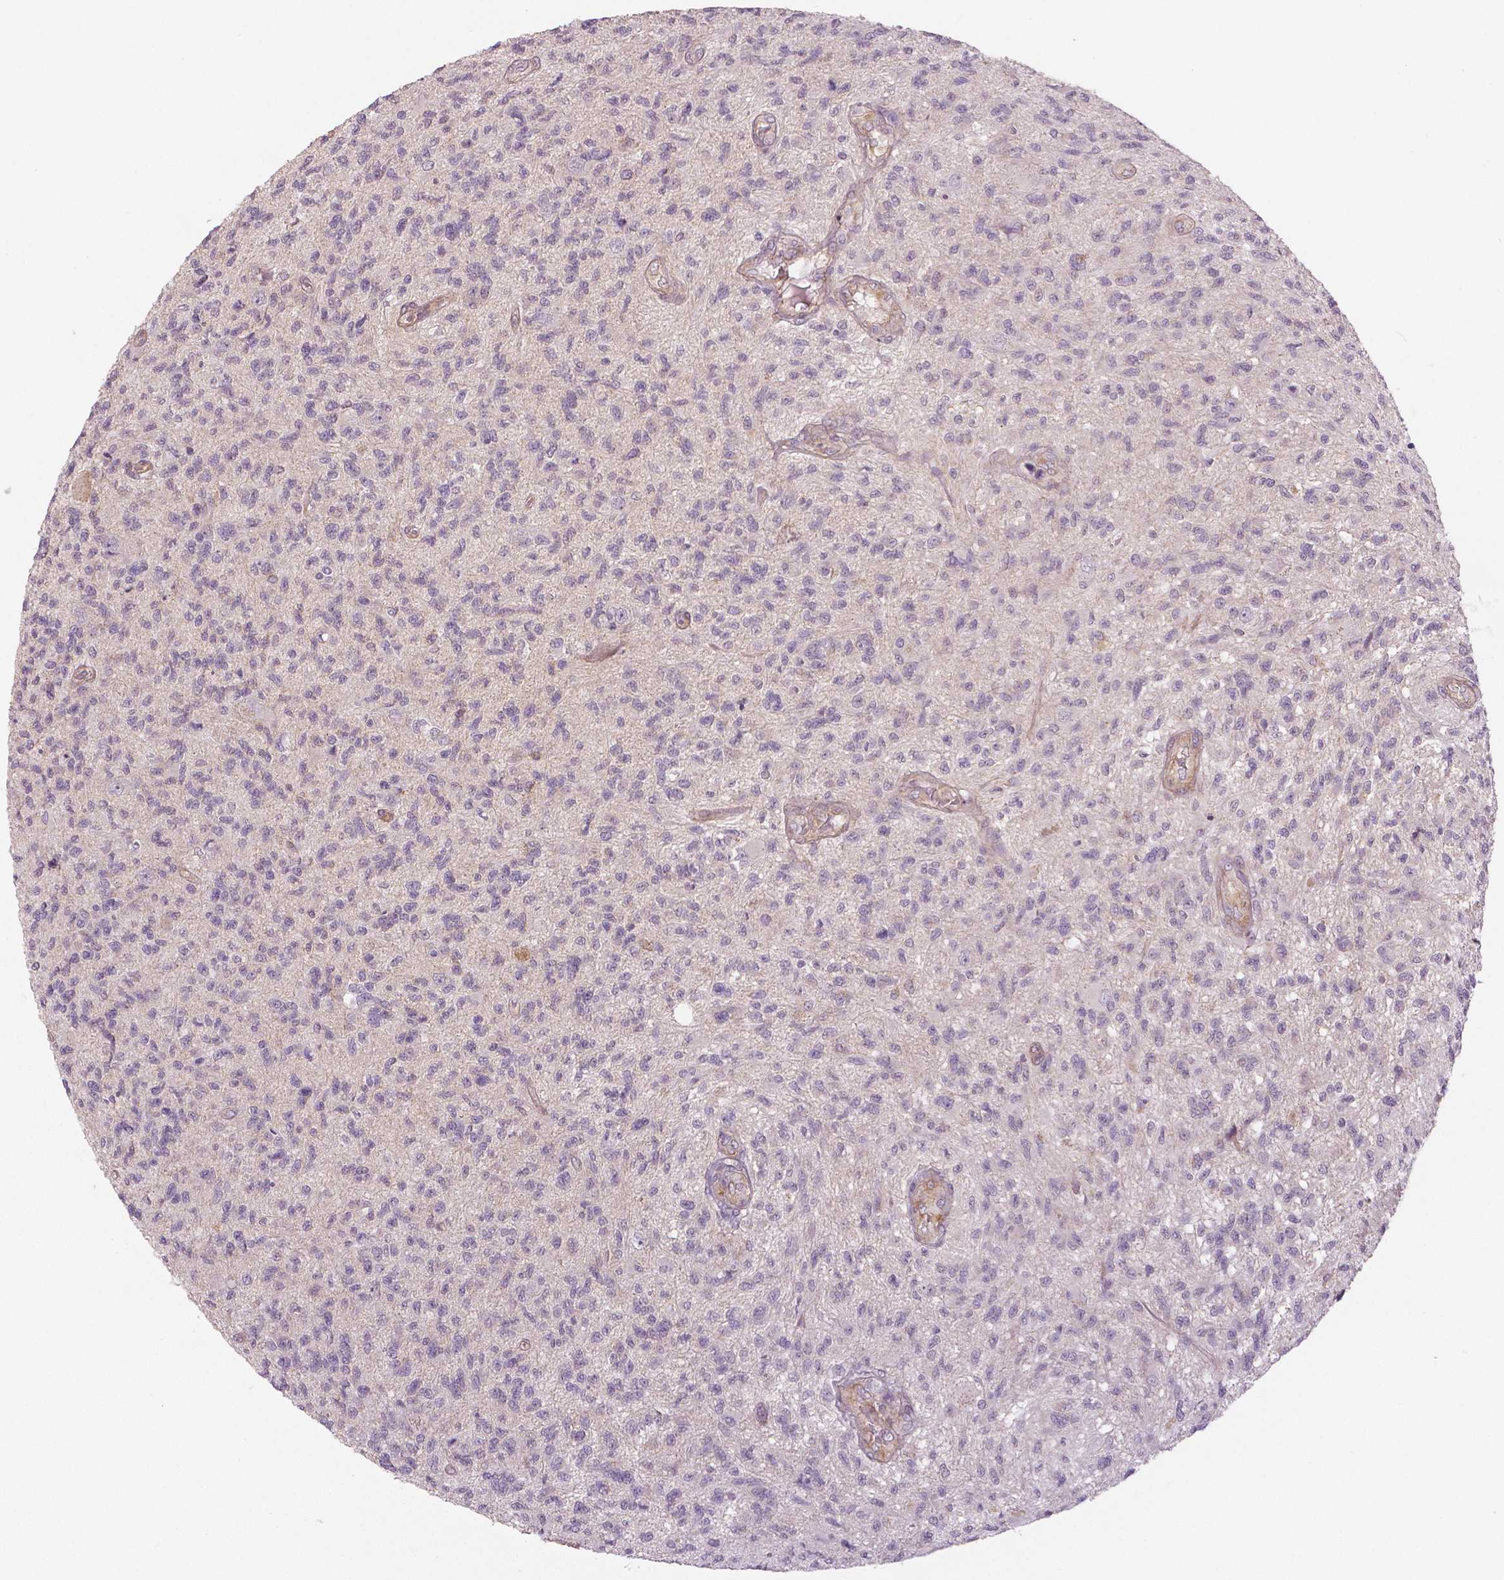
{"staining": {"intensity": "negative", "quantity": "none", "location": "none"}, "tissue": "glioma", "cell_type": "Tumor cells", "image_type": "cancer", "snomed": [{"axis": "morphology", "description": "Glioma, malignant, High grade"}, {"axis": "topography", "description": "Brain"}], "caption": "Tumor cells show no significant positivity in malignant glioma (high-grade). (DAB (3,3'-diaminobenzidine) IHC visualized using brightfield microscopy, high magnification).", "gene": "FLT1", "patient": {"sex": "male", "age": 56}}